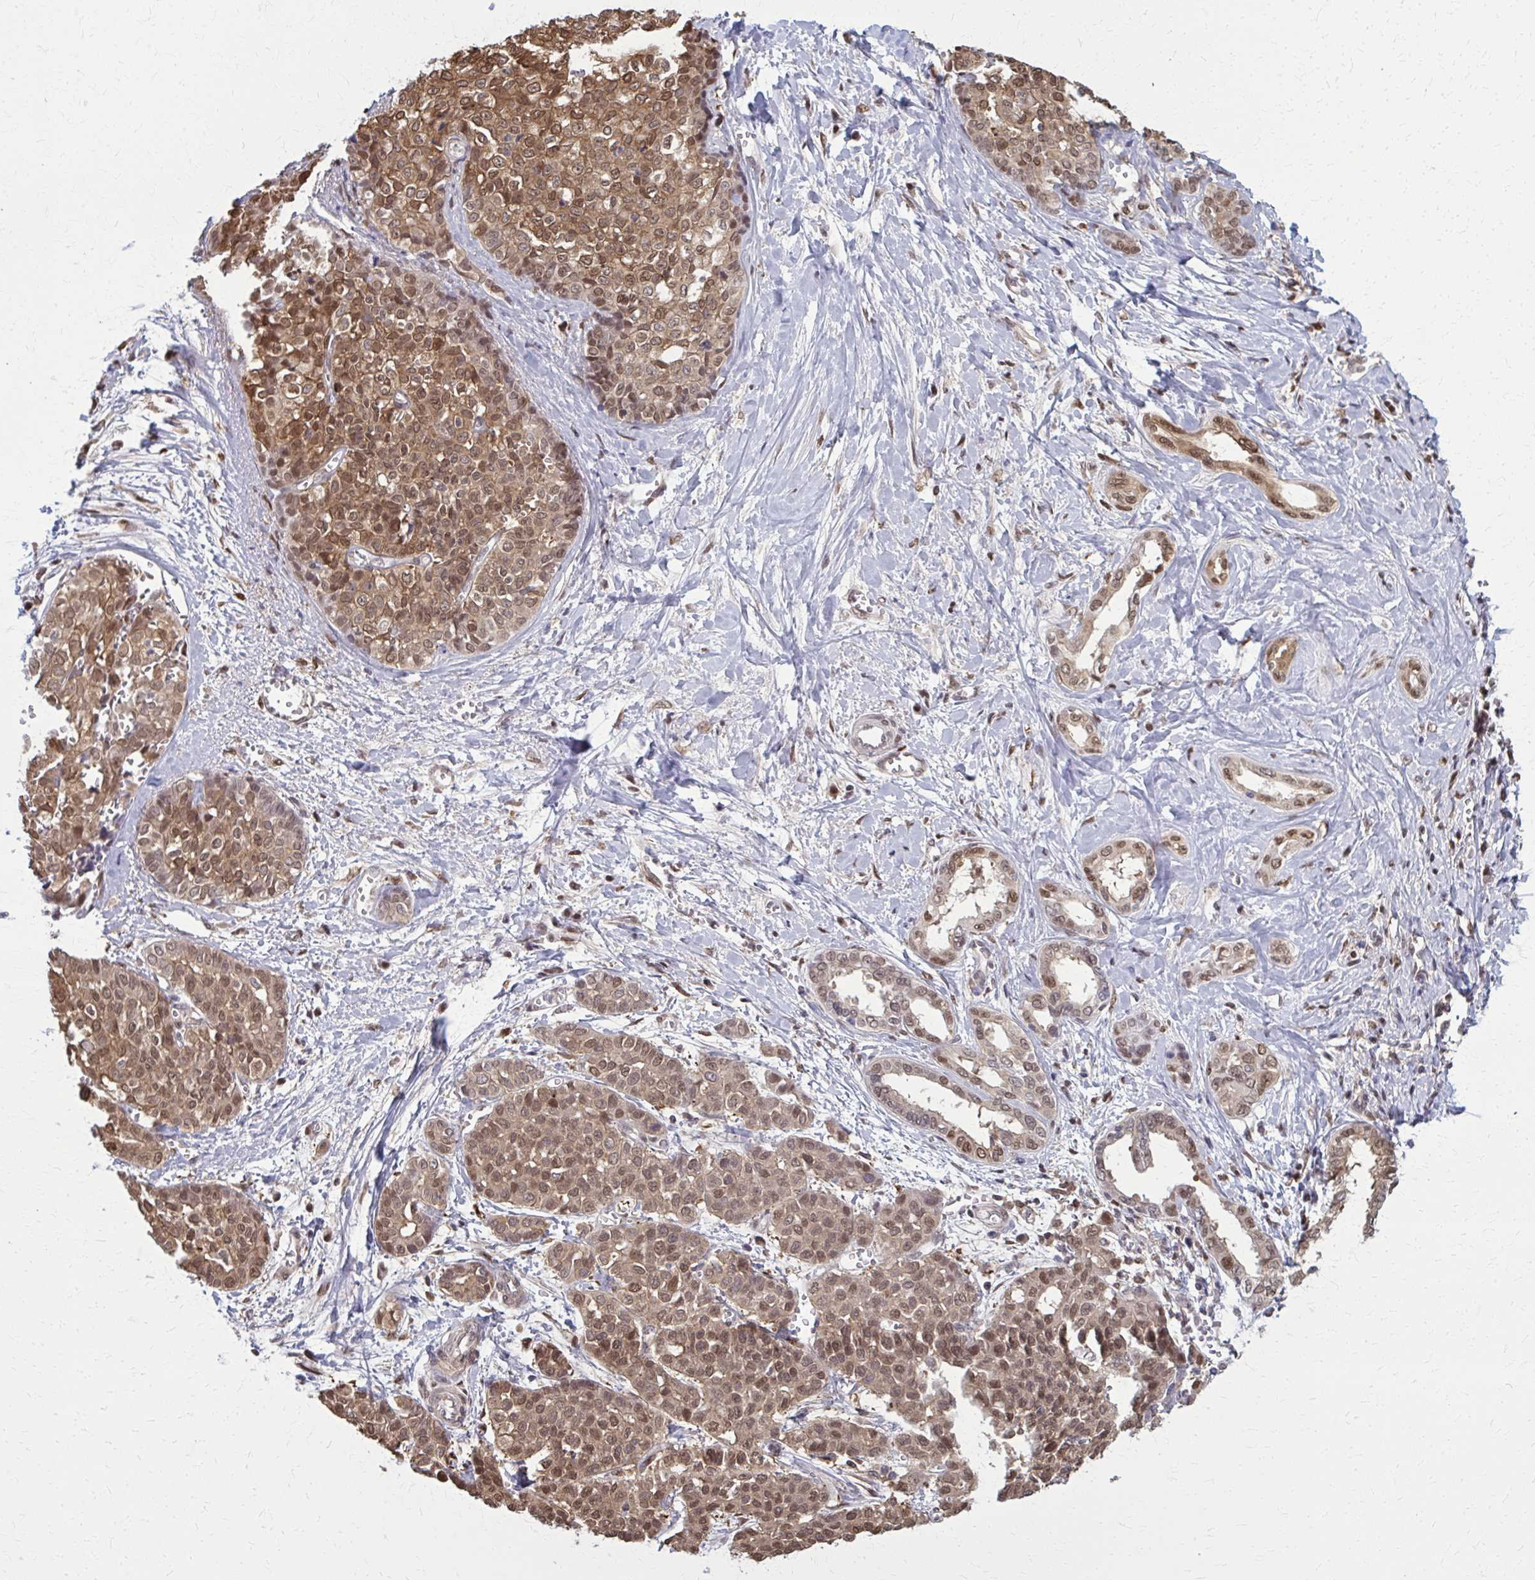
{"staining": {"intensity": "moderate", "quantity": ">75%", "location": "cytoplasmic/membranous,nuclear"}, "tissue": "liver cancer", "cell_type": "Tumor cells", "image_type": "cancer", "snomed": [{"axis": "morphology", "description": "Cholangiocarcinoma"}, {"axis": "topography", "description": "Liver"}], "caption": "The histopathology image shows a brown stain indicating the presence of a protein in the cytoplasmic/membranous and nuclear of tumor cells in cholangiocarcinoma (liver).", "gene": "MDH1", "patient": {"sex": "female", "age": 77}}